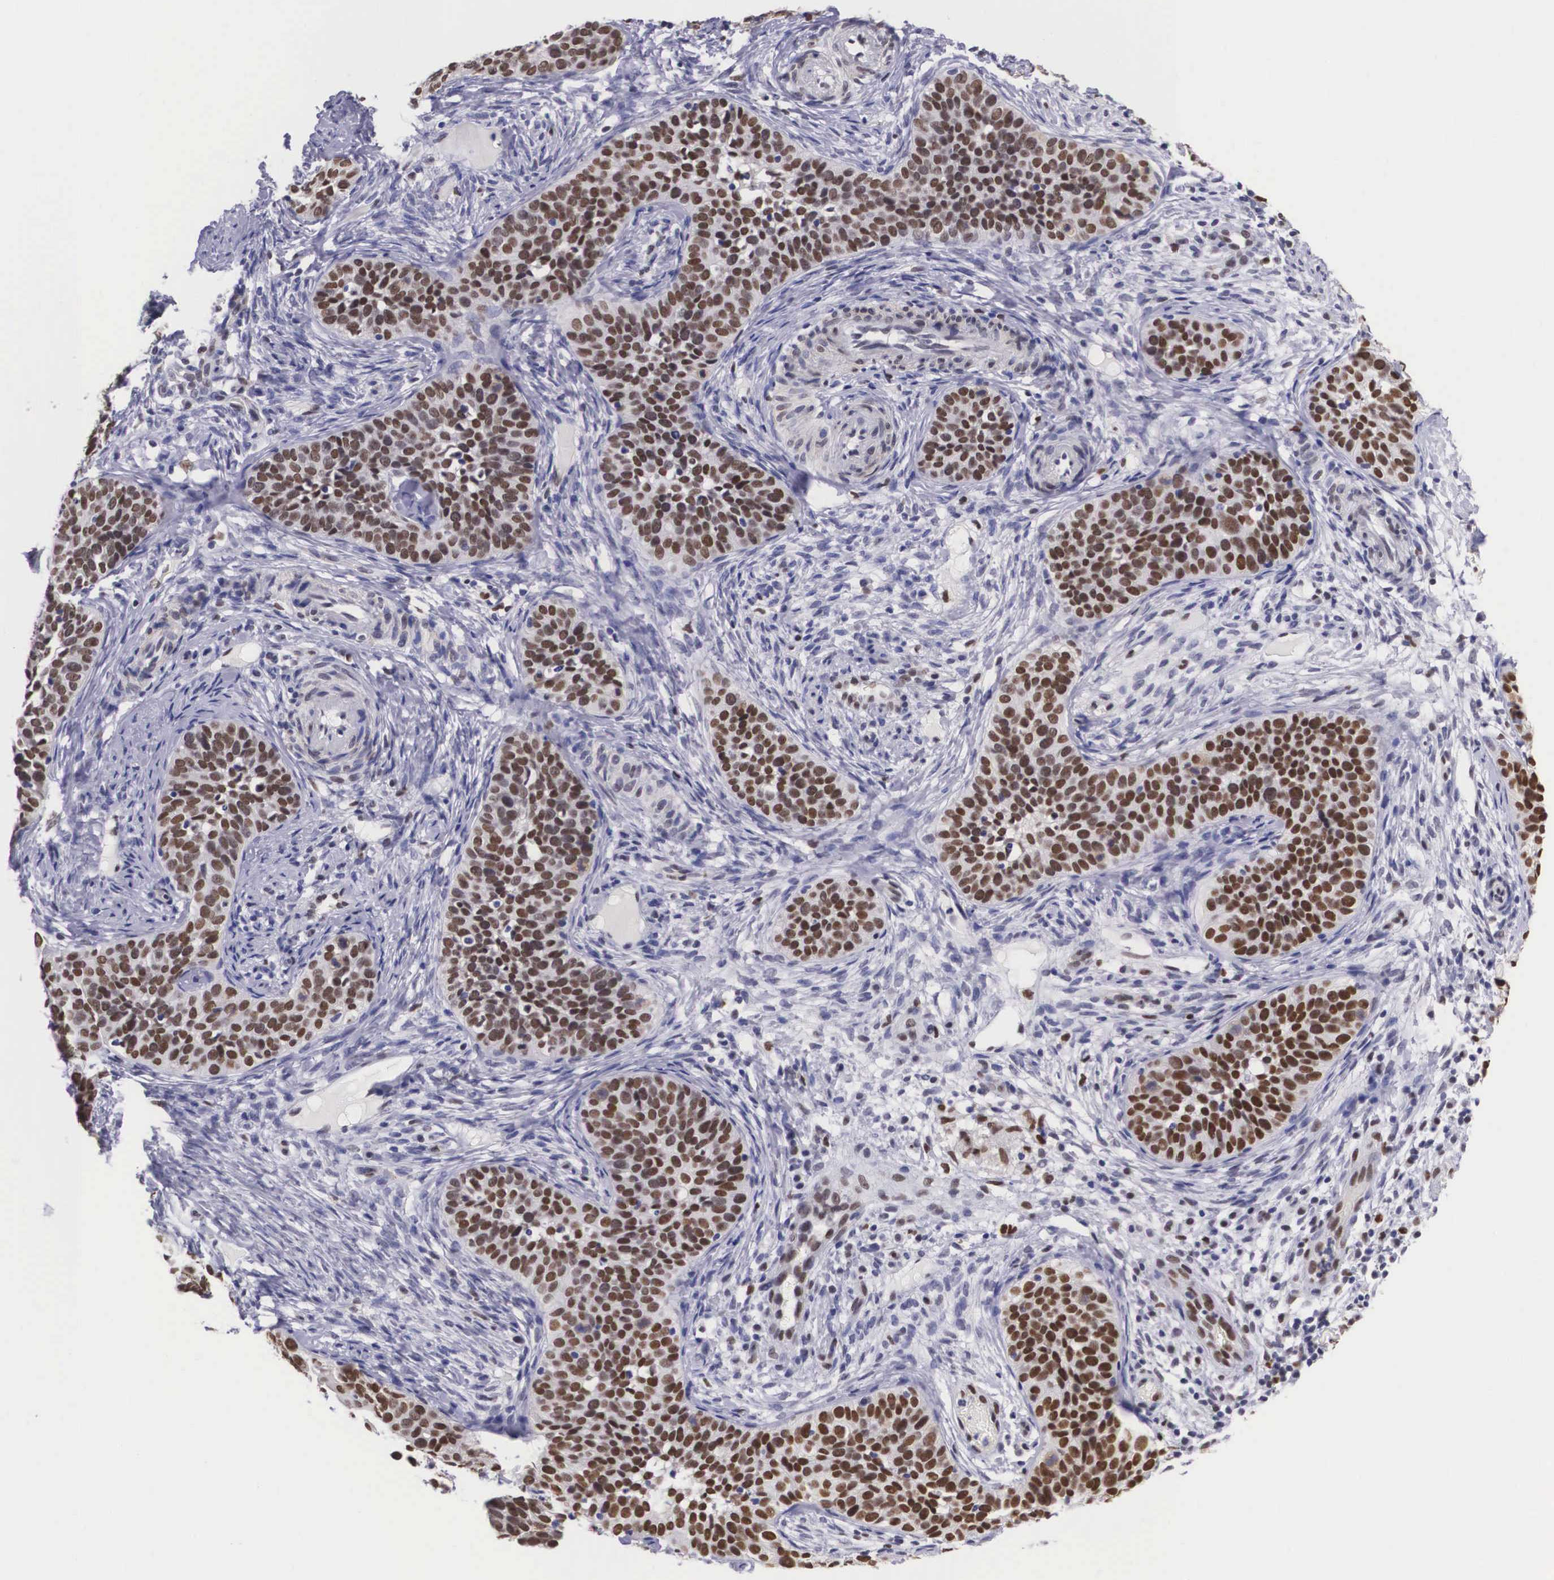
{"staining": {"intensity": "strong", "quantity": ">75%", "location": "nuclear"}, "tissue": "cervical cancer", "cell_type": "Tumor cells", "image_type": "cancer", "snomed": [{"axis": "morphology", "description": "Squamous cell carcinoma, NOS"}, {"axis": "topography", "description": "Cervix"}], "caption": "About >75% of tumor cells in human squamous cell carcinoma (cervical) exhibit strong nuclear protein expression as visualized by brown immunohistochemical staining.", "gene": "ETV6", "patient": {"sex": "female", "age": 31}}